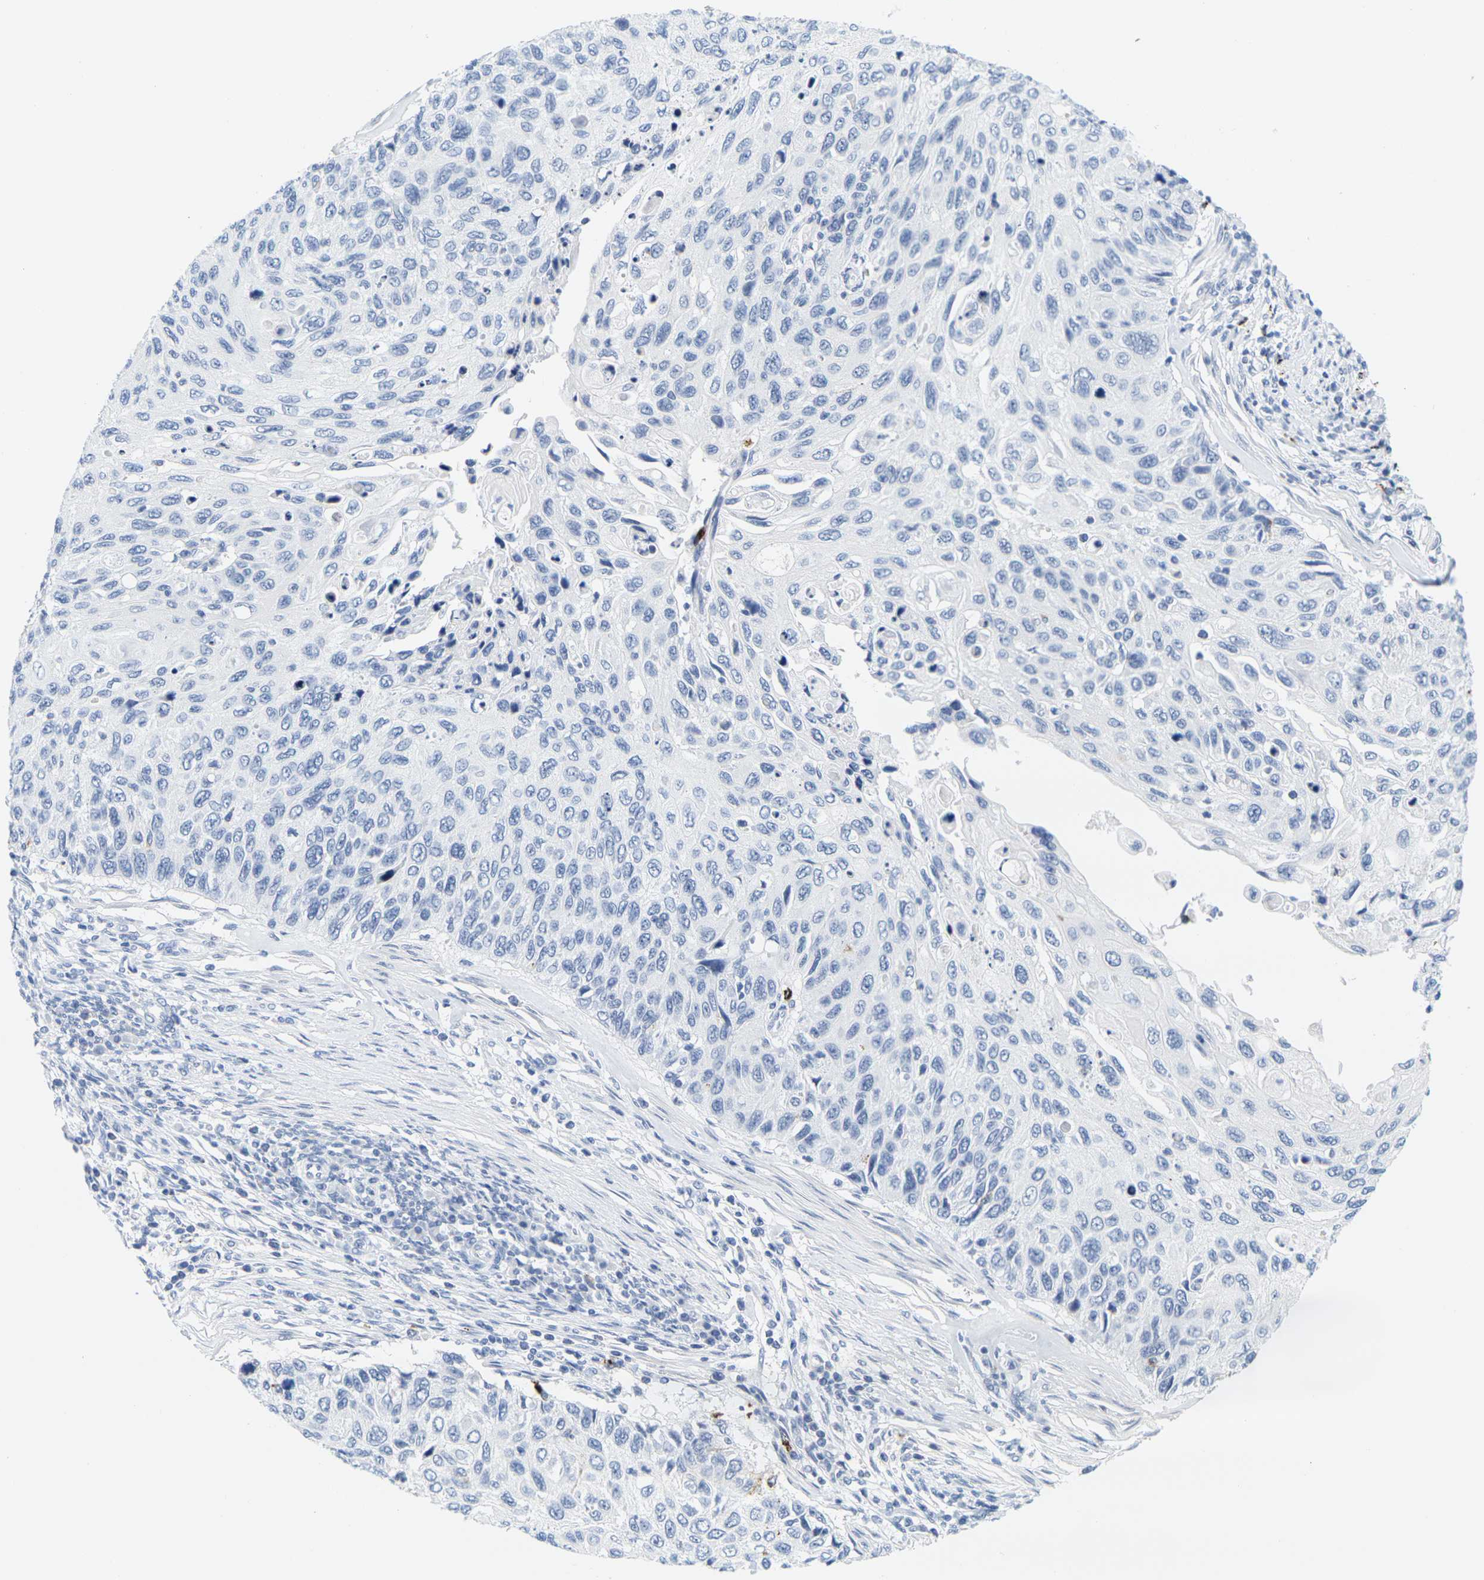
{"staining": {"intensity": "negative", "quantity": "none", "location": "none"}, "tissue": "cervical cancer", "cell_type": "Tumor cells", "image_type": "cancer", "snomed": [{"axis": "morphology", "description": "Squamous cell carcinoma, NOS"}, {"axis": "topography", "description": "Cervix"}], "caption": "There is no significant expression in tumor cells of cervical cancer. (Stains: DAB (3,3'-diaminobenzidine) IHC with hematoxylin counter stain, Microscopy: brightfield microscopy at high magnification).", "gene": "HLA-DOB", "patient": {"sex": "female", "age": 70}}